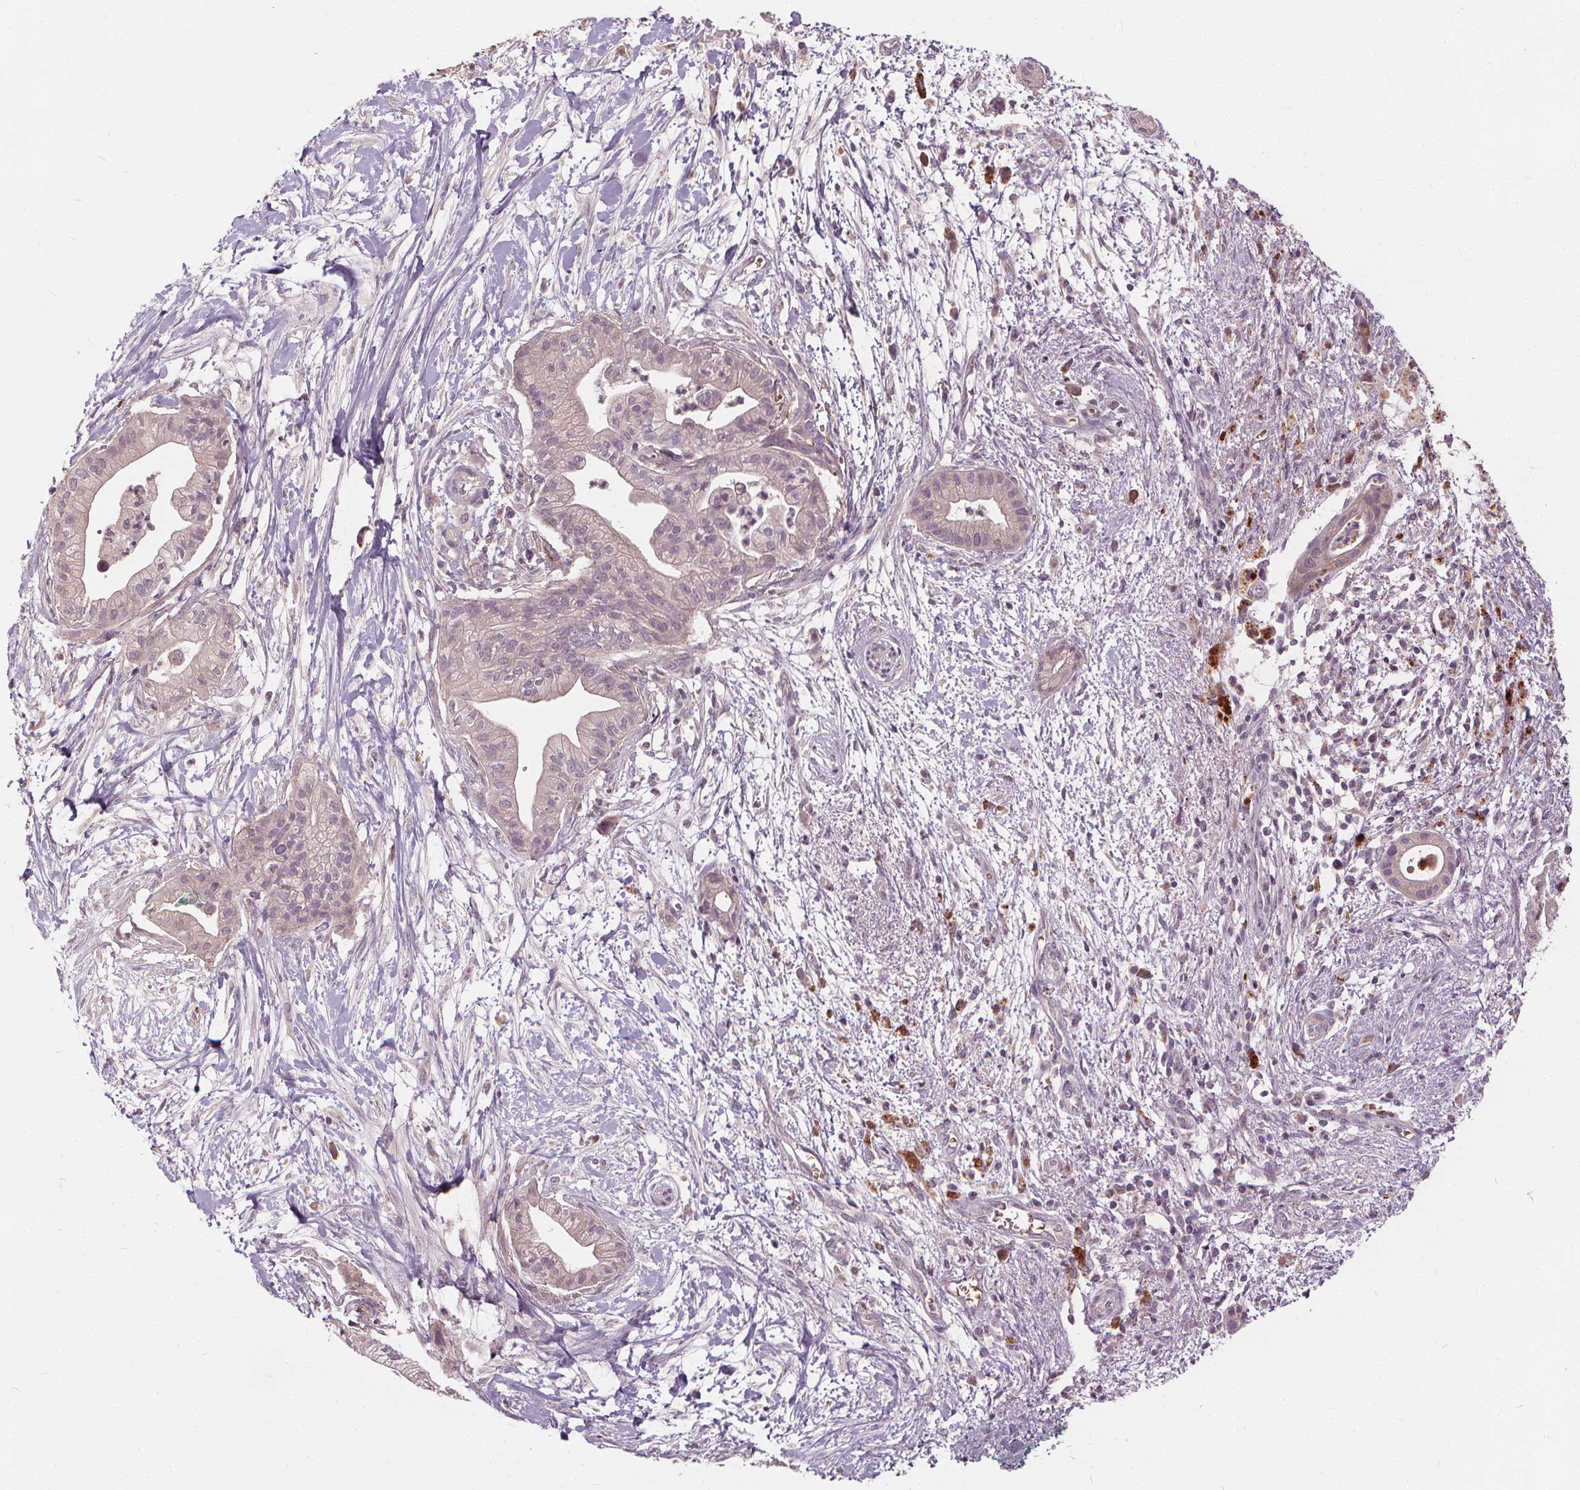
{"staining": {"intensity": "weak", "quantity": "<25%", "location": "cytoplasmic/membranous"}, "tissue": "pancreatic cancer", "cell_type": "Tumor cells", "image_type": "cancer", "snomed": [{"axis": "morphology", "description": "Normal tissue, NOS"}, {"axis": "morphology", "description": "Adenocarcinoma, NOS"}, {"axis": "topography", "description": "Lymph node"}, {"axis": "topography", "description": "Pancreas"}], "caption": "Human pancreatic adenocarcinoma stained for a protein using immunohistochemistry reveals no positivity in tumor cells.", "gene": "IPO13", "patient": {"sex": "female", "age": 58}}